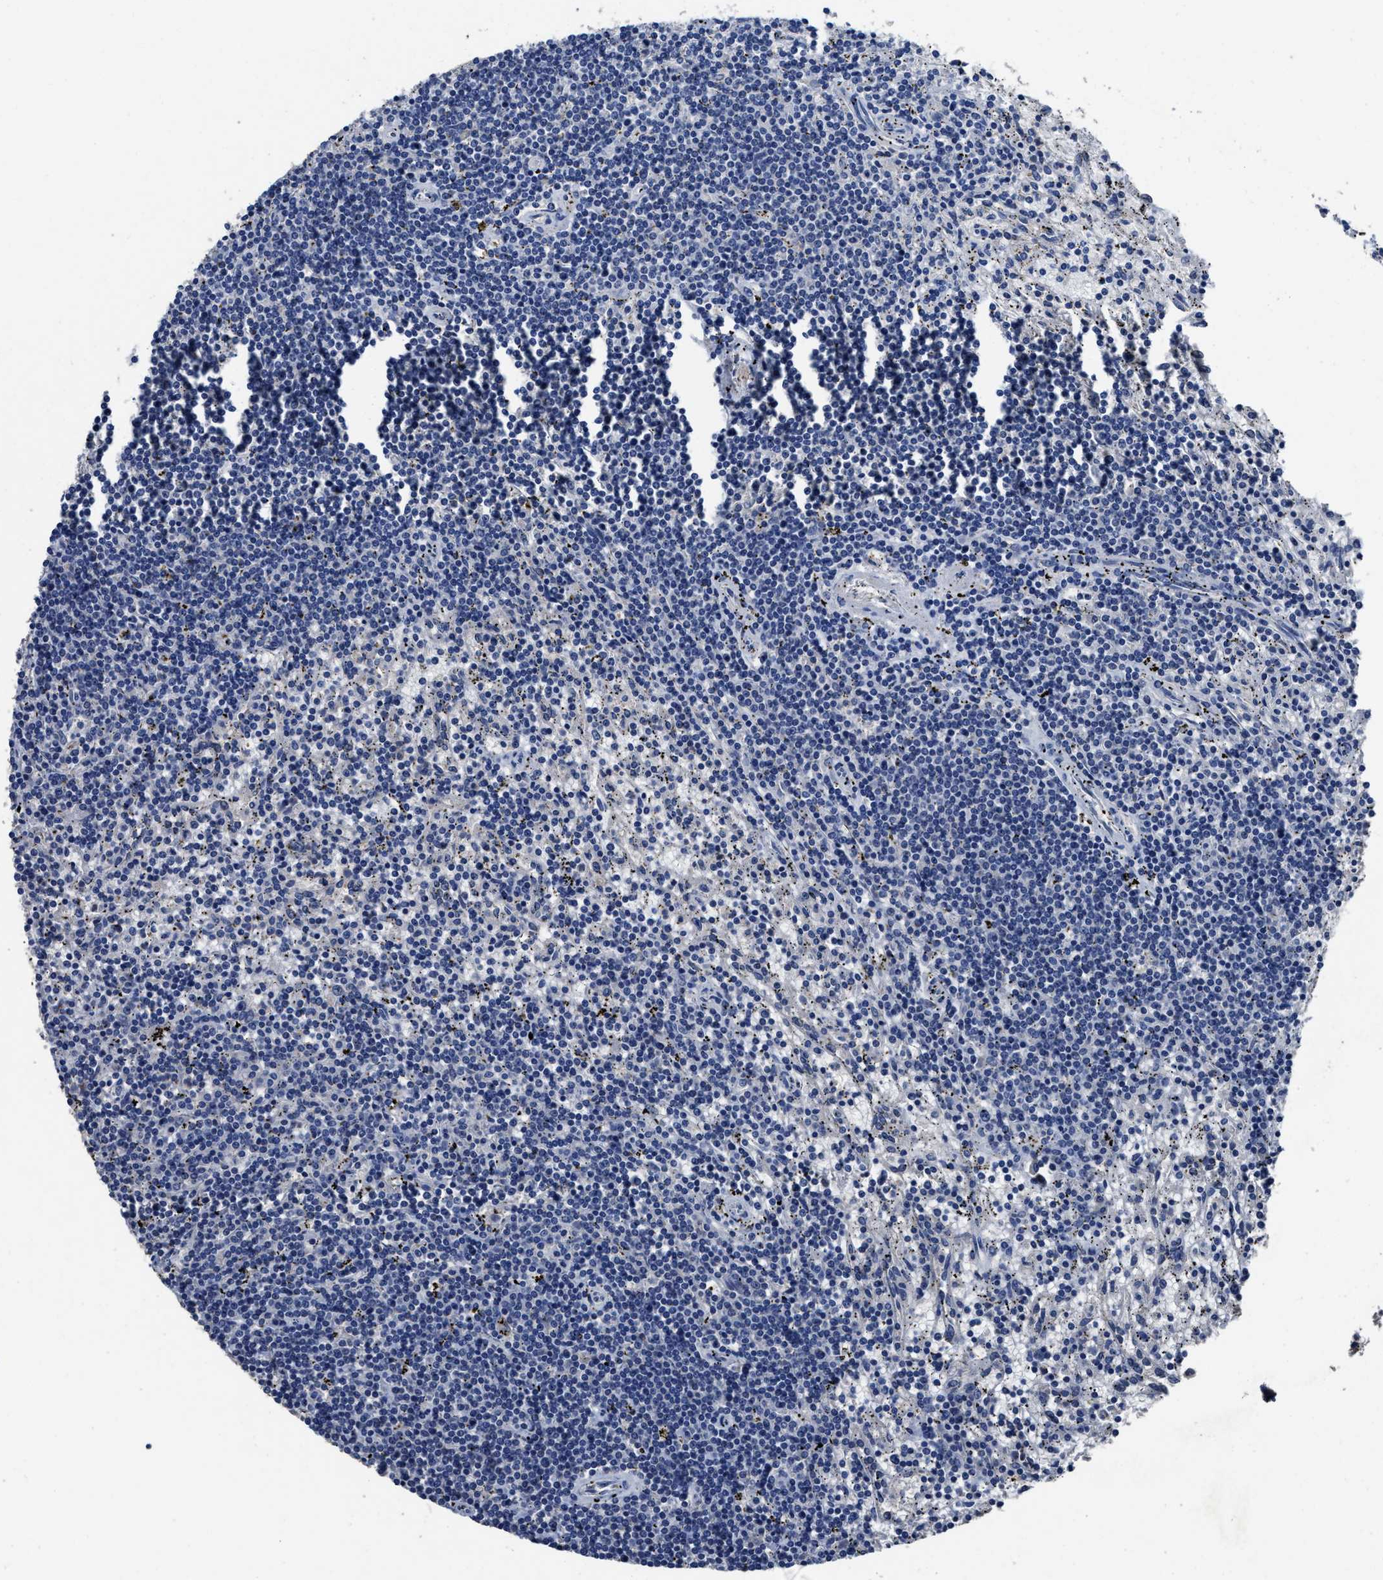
{"staining": {"intensity": "negative", "quantity": "none", "location": "none"}, "tissue": "lymphoma", "cell_type": "Tumor cells", "image_type": "cancer", "snomed": [{"axis": "morphology", "description": "Malignant lymphoma, non-Hodgkin's type, Low grade"}, {"axis": "topography", "description": "Spleen"}], "caption": "Lymphoma stained for a protein using immunohistochemistry demonstrates no staining tumor cells.", "gene": "UBR4", "patient": {"sex": "male", "age": 76}}